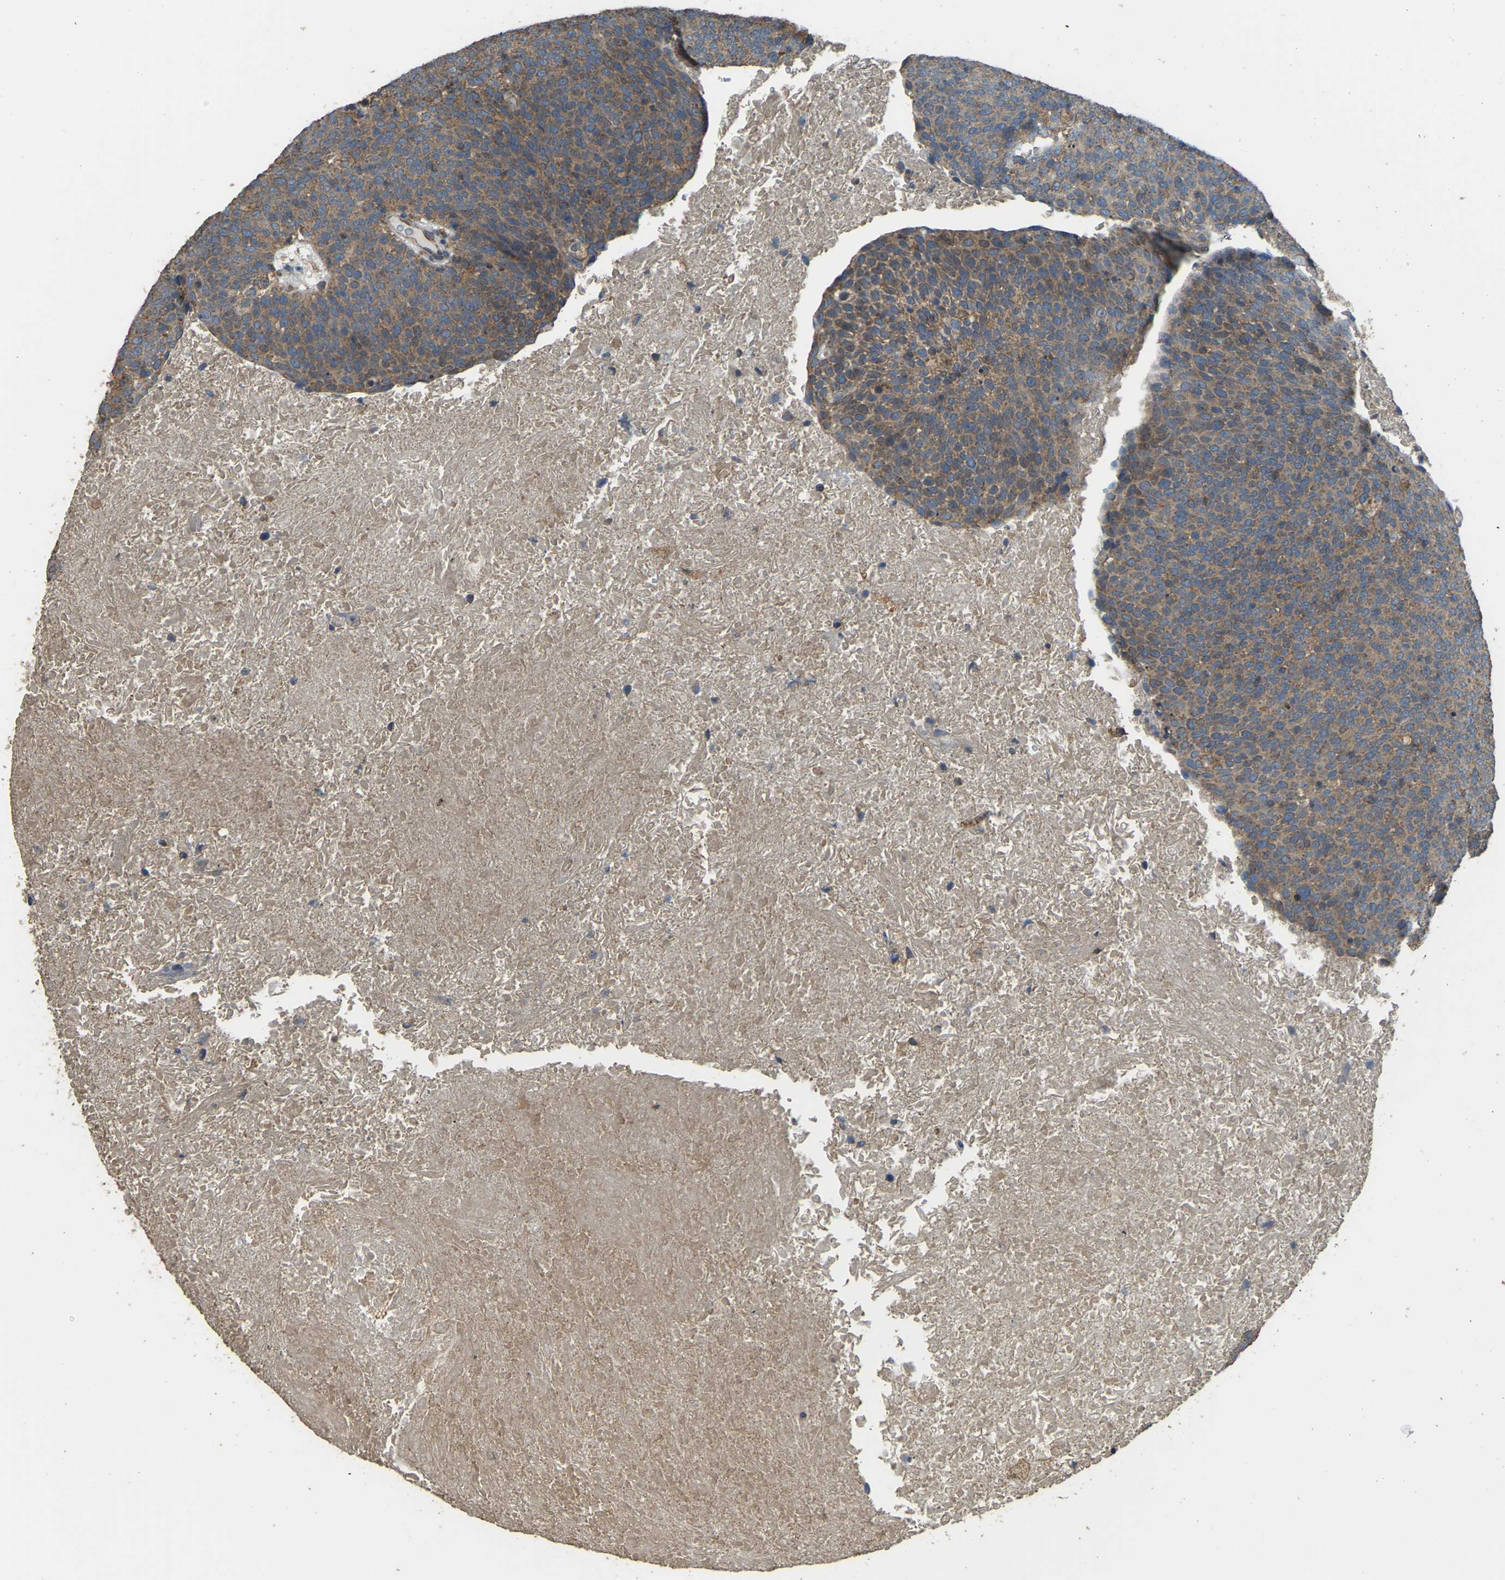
{"staining": {"intensity": "moderate", "quantity": ">75%", "location": "cytoplasmic/membranous"}, "tissue": "head and neck cancer", "cell_type": "Tumor cells", "image_type": "cancer", "snomed": [{"axis": "morphology", "description": "Squamous cell carcinoma, NOS"}, {"axis": "morphology", "description": "Squamous cell carcinoma, metastatic, NOS"}, {"axis": "topography", "description": "Lymph node"}, {"axis": "topography", "description": "Head-Neck"}], "caption": "Tumor cells exhibit medium levels of moderate cytoplasmic/membranous positivity in about >75% of cells in metastatic squamous cell carcinoma (head and neck).", "gene": "GNG2", "patient": {"sex": "male", "age": 62}}